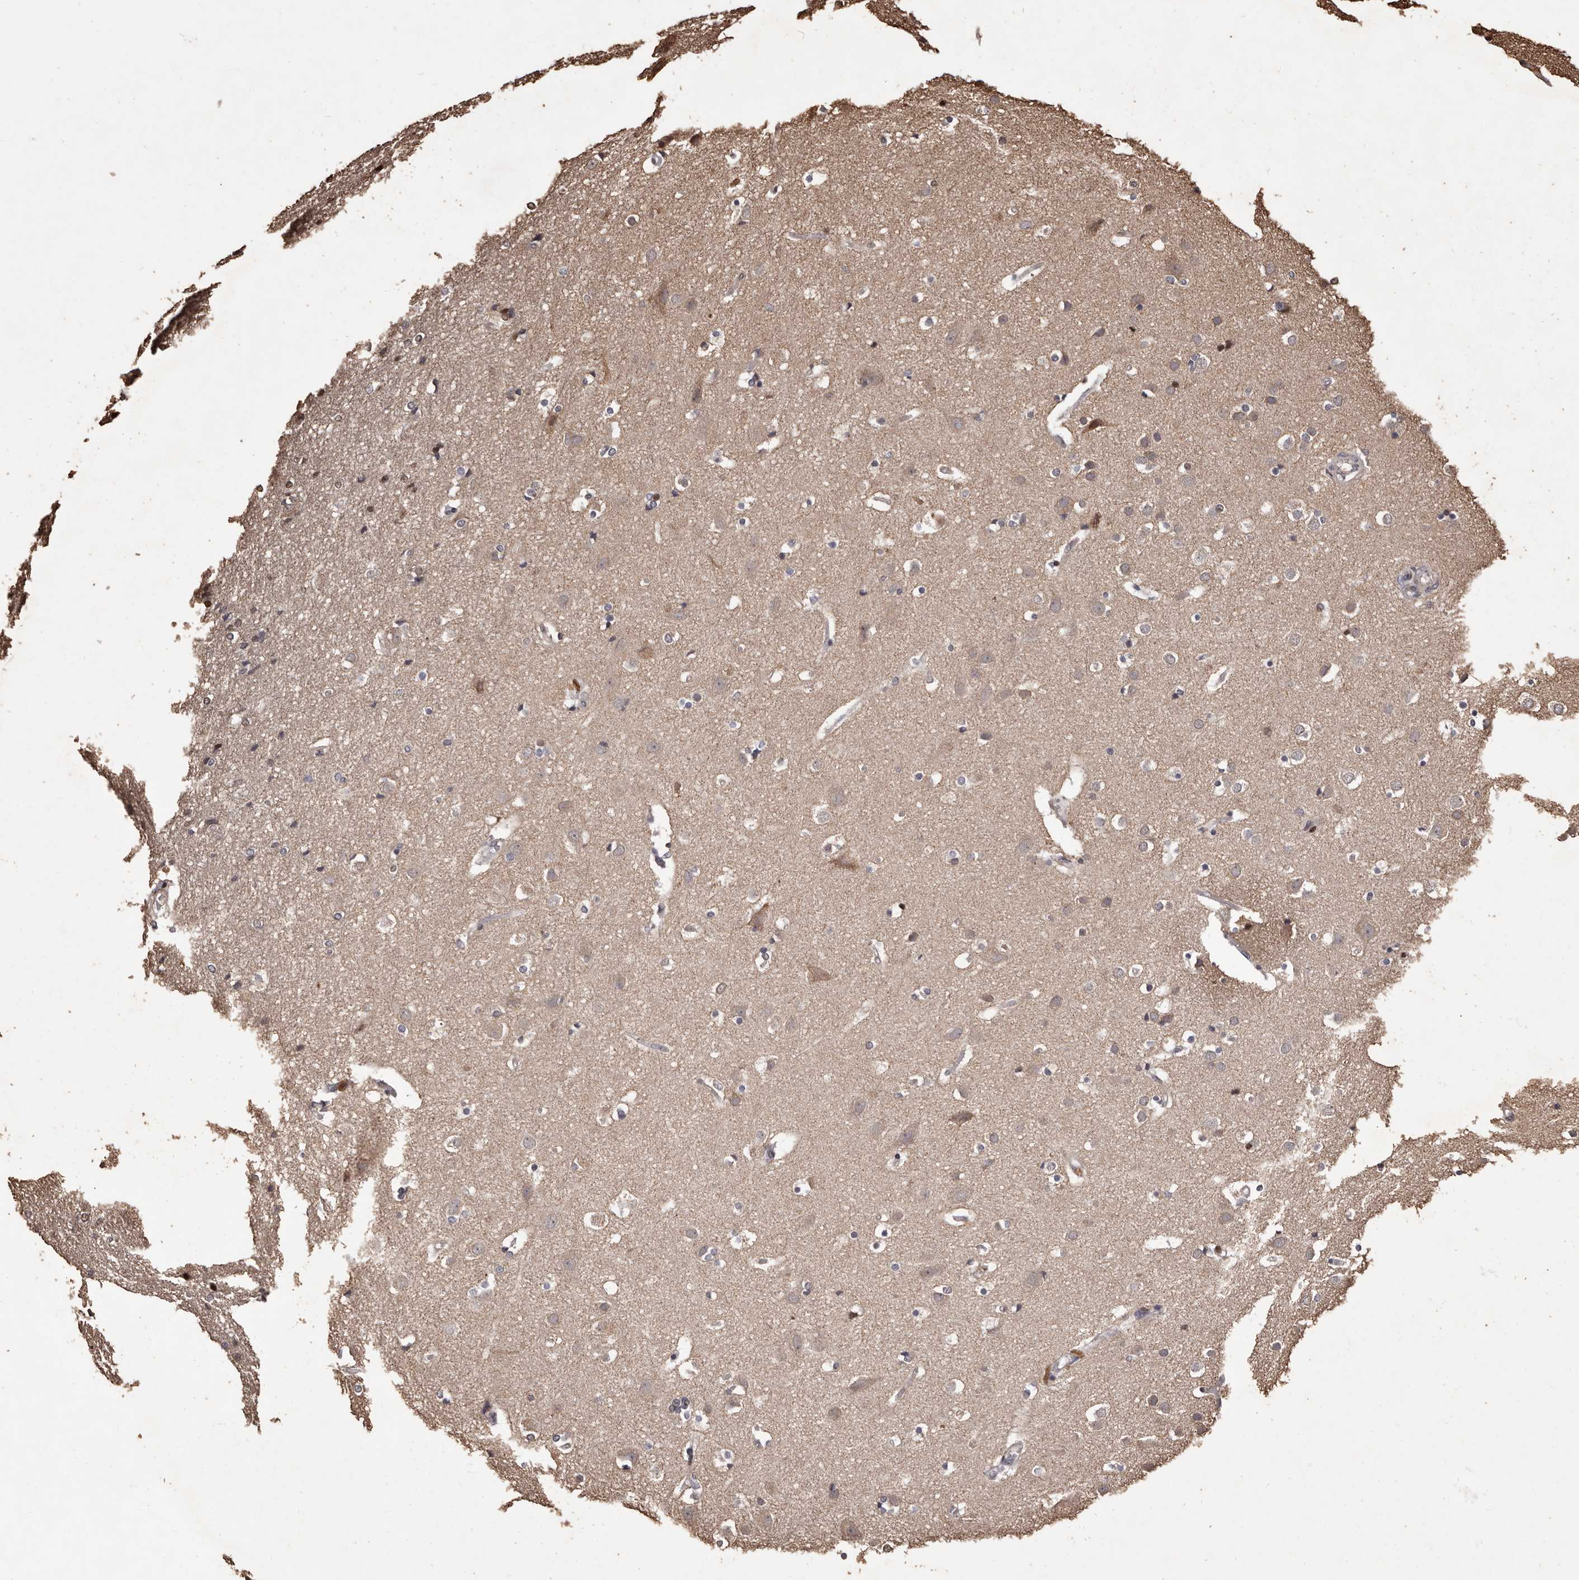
{"staining": {"intensity": "moderate", "quantity": "25%-75%", "location": "cytoplasmic/membranous"}, "tissue": "cerebral cortex", "cell_type": "Endothelial cells", "image_type": "normal", "snomed": [{"axis": "morphology", "description": "Normal tissue, NOS"}, {"axis": "topography", "description": "Cerebral cortex"}], "caption": "Immunohistochemical staining of normal cerebral cortex shows medium levels of moderate cytoplasmic/membranous staining in approximately 25%-75% of endothelial cells. The protein of interest is stained brown, and the nuclei are stained in blue (DAB (3,3'-diaminobenzidine) IHC with brightfield microscopy, high magnification).", "gene": "NAV1", "patient": {"sex": "male", "age": 54}}